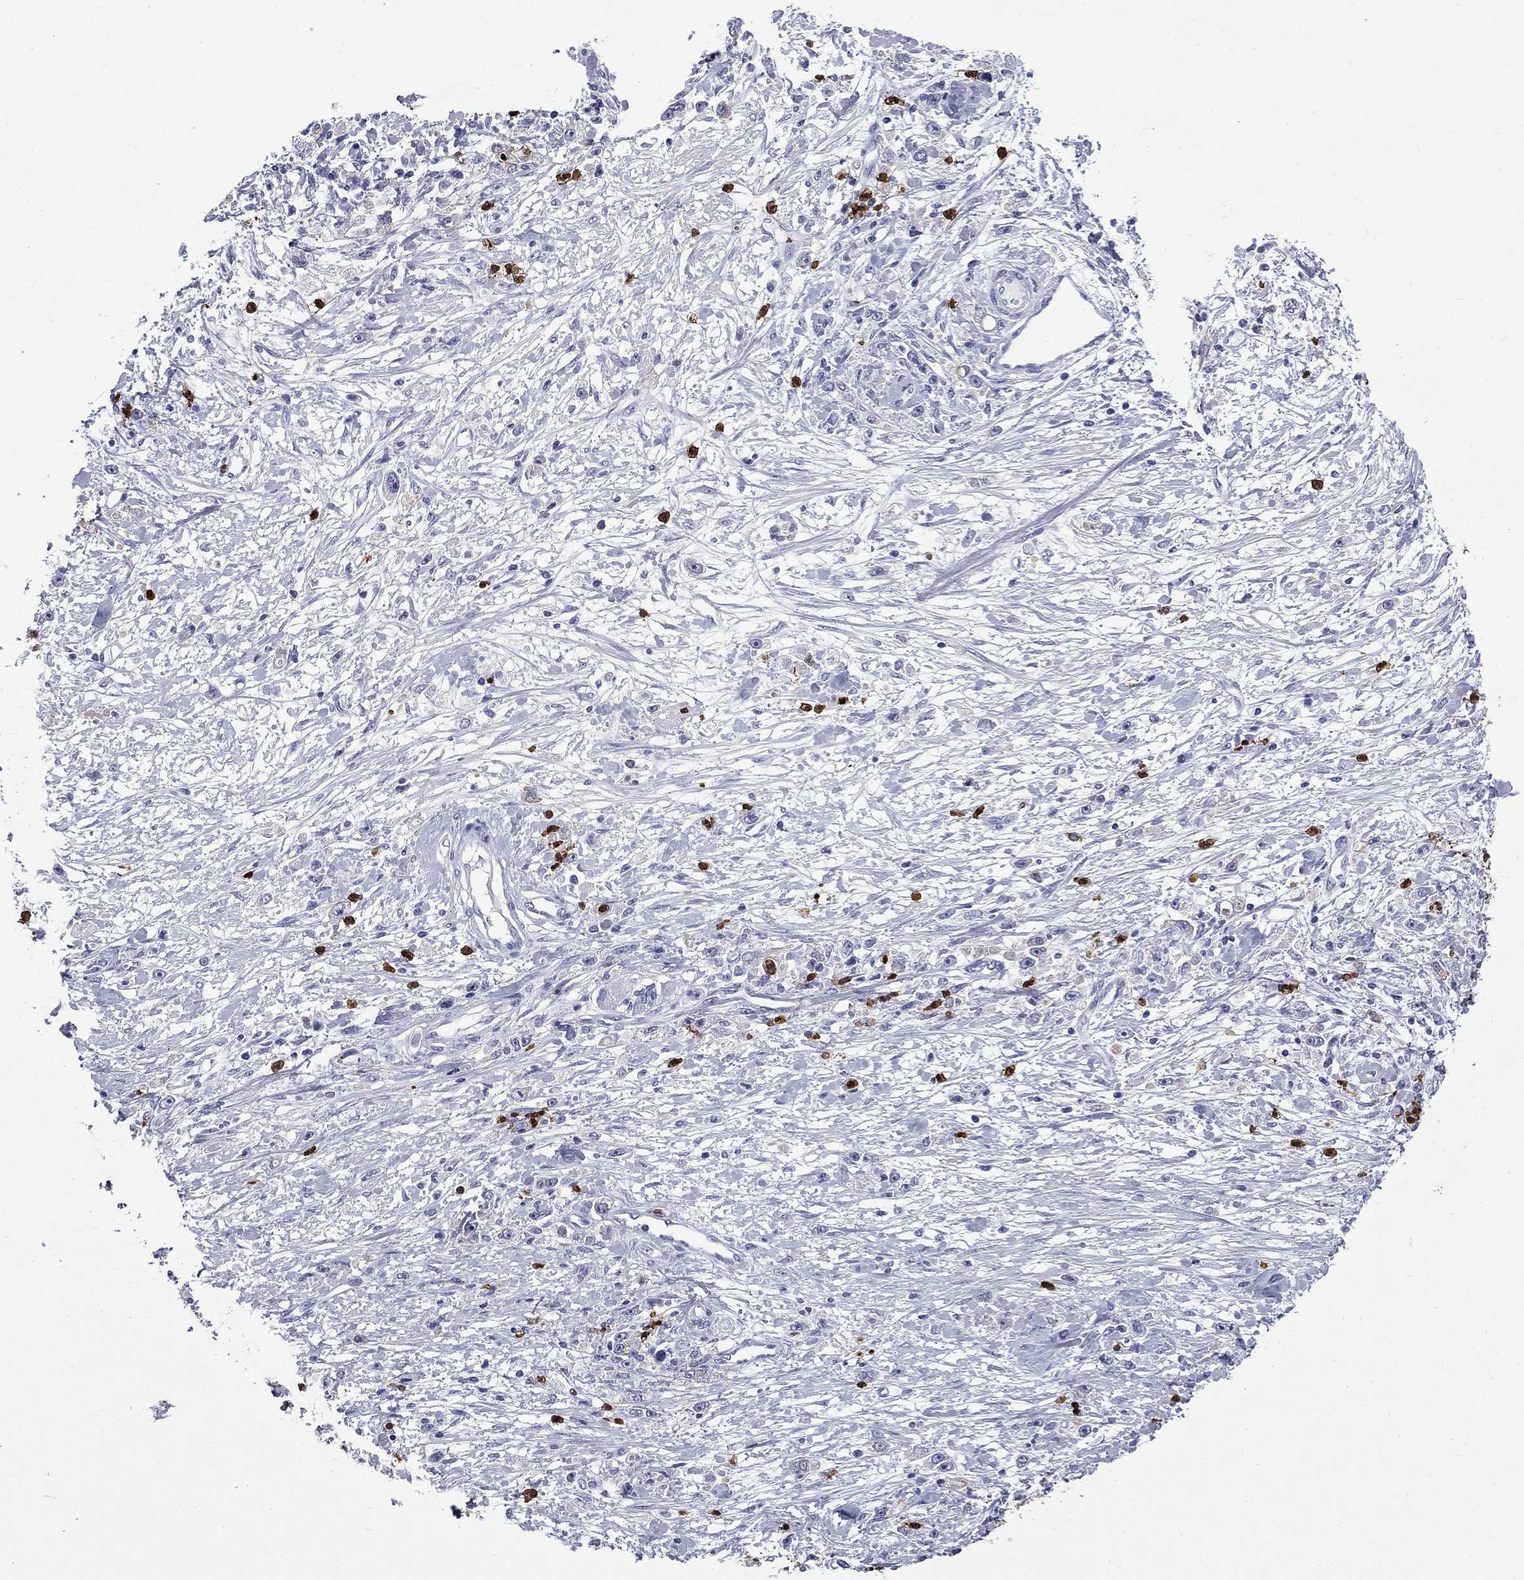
{"staining": {"intensity": "negative", "quantity": "none", "location": "none"}, "tissue": "stomach cancer", "cell_type": "Tumor cells", "image_type": "cancer", "snomed": [{"axis": "morphology", "description": "Adenocarcinoma, NOS"}, {"axis": "topography", "description": "Stomach"}], "caption": "Immunohistochemistry of human stomach cancer reveals no positivity in tumor cells.", "gene": "TRIM29", "patient": {"sex": "female", "age": 59}}